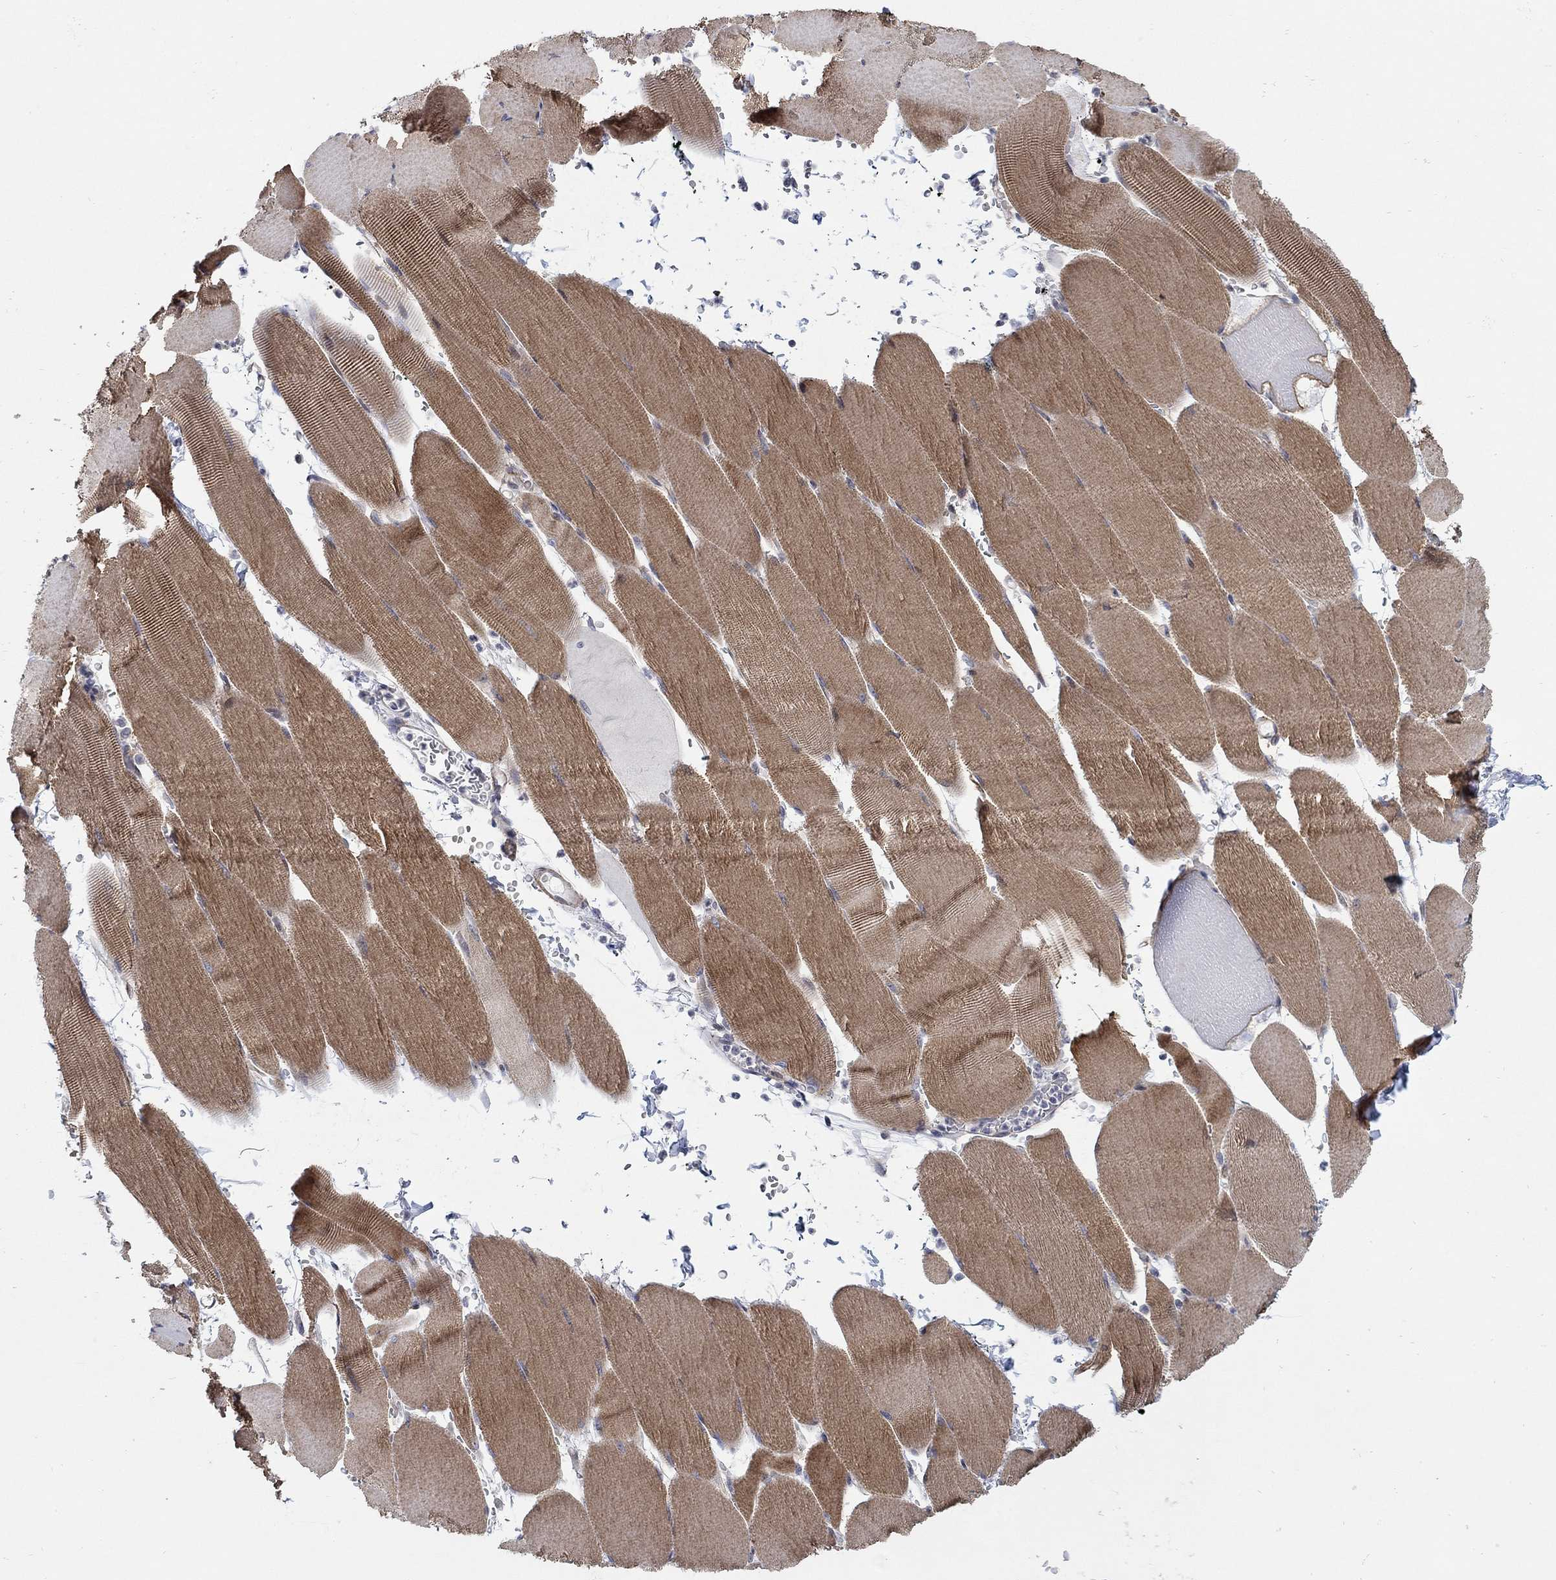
{"staining": {"intensity": "strong", "quantity": "25%-75%", "location": "cytoplasmic/membranous"}, "tissue": "skeletal muscle", "cell_type": "Myocytes", "image_type": "normal", "snomed": [{"axis": "morphology", "description": "Normal tissue, NOS"}, {"axis": "topography", "description": "Skeletal muscle"}], "caption": "Approximately 25%-75% of myocytes in benign human skeletal muscle exhibit strong cytoplasmic/membranous protein positivity as visualized by brown immunohistochemical staining.", "gene": "SCN7A", "patient": {"sex": "male", "age": 56}}